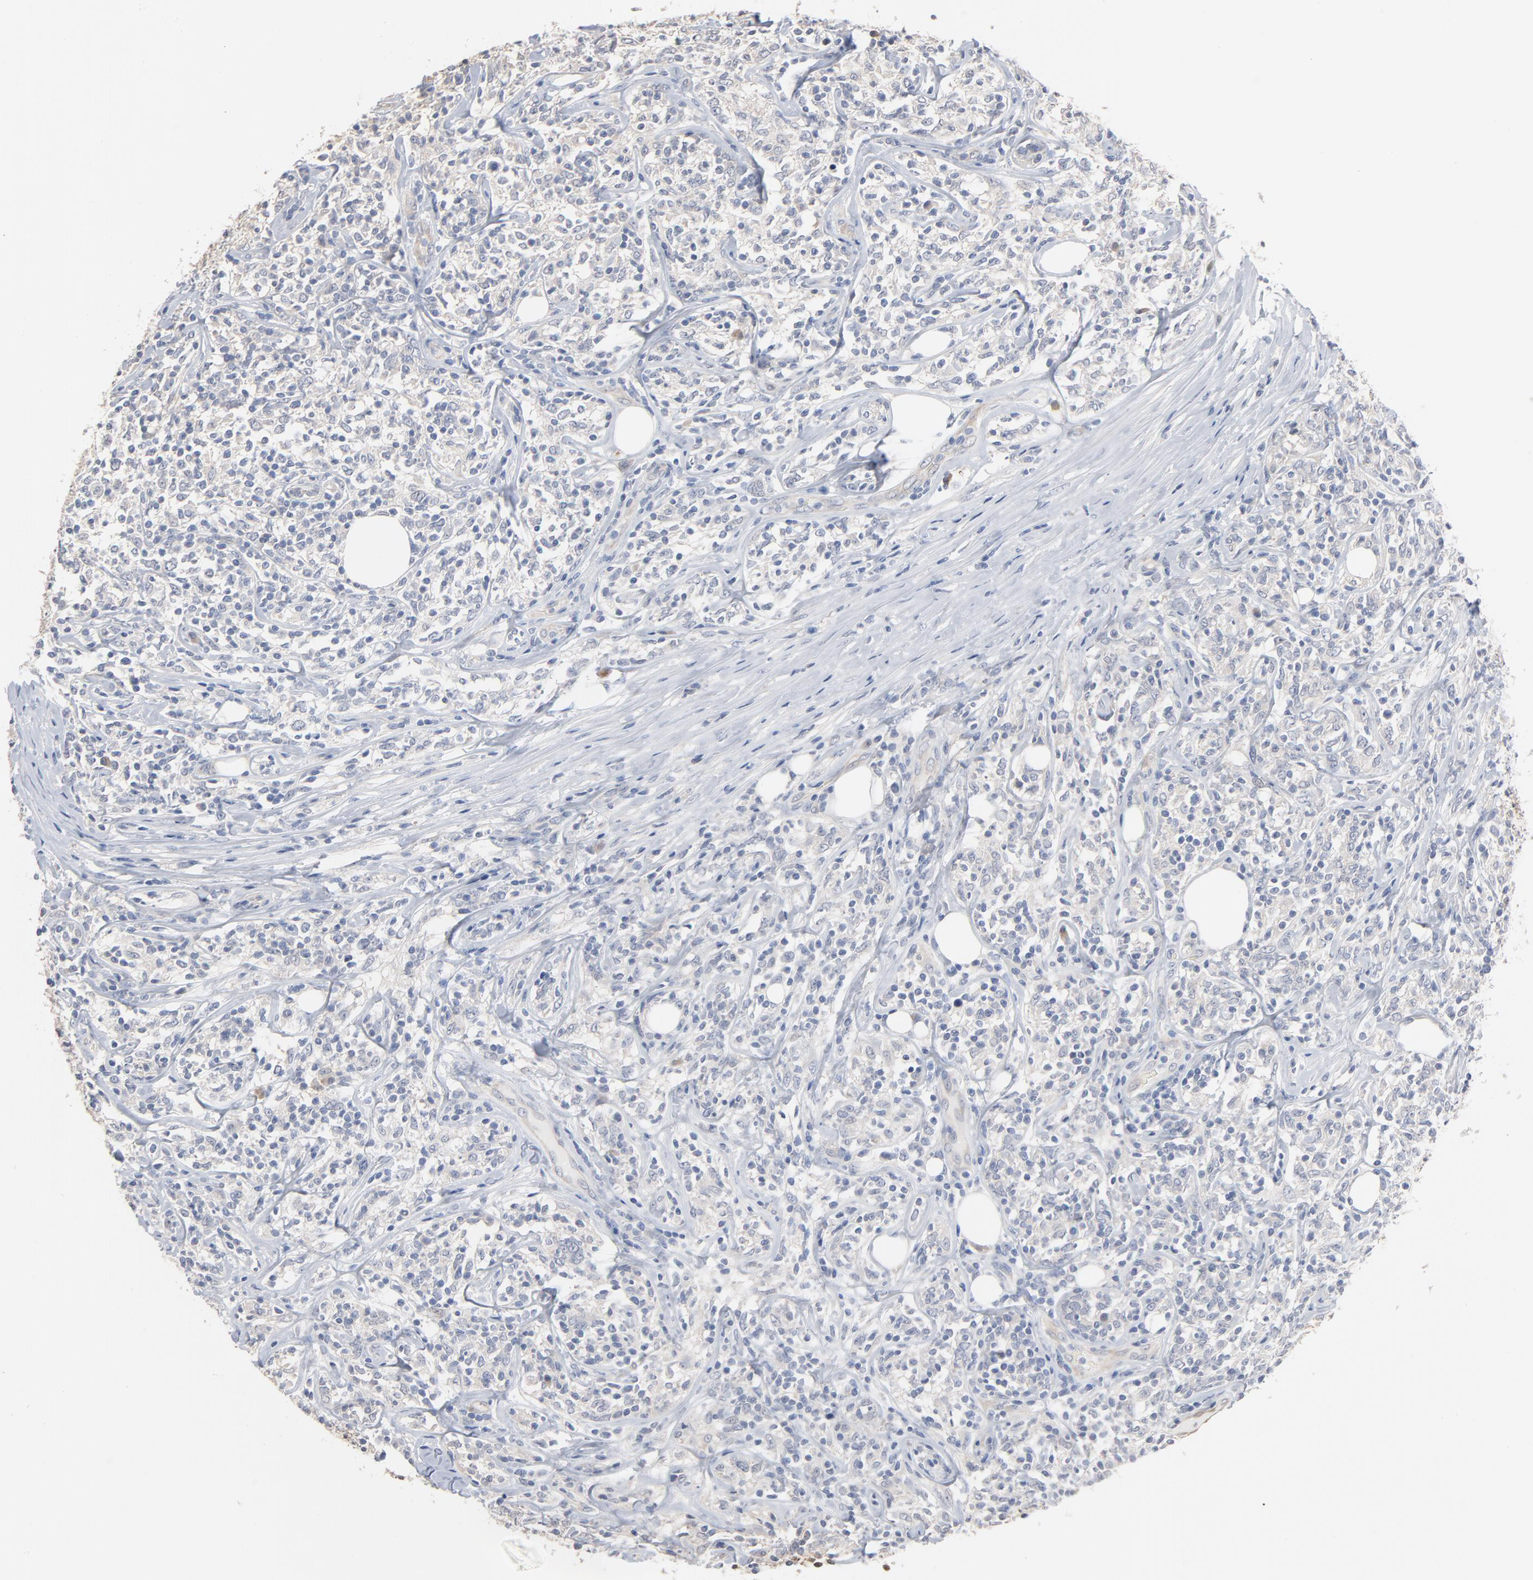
{"staining": {"intensity": "negative", "quantity": "none", "location": "none"}, "tissue": "lymphoma", "cell_type": "Tumor cells", "image_type": "cancer", "snomed": [{"axis": "morphology", "description": "Malignant lymphoma, non-Hodgkin's type, High grade"}, {"axis": "topography", "description": "Lymph node"}], "caption": "Immunohistochemistry (IHC) of human high-grade malignant lymphoma, non-Hodgkin's type shows no positivity in tumor cells. The staining was performed using DAB to visualize the protein expression in brown, while the nuclei were stained in blue with hematoxylin (Magnification: 20x).", "gene": "EPCAM", "patient": {"sex": "female", "age": 84}}